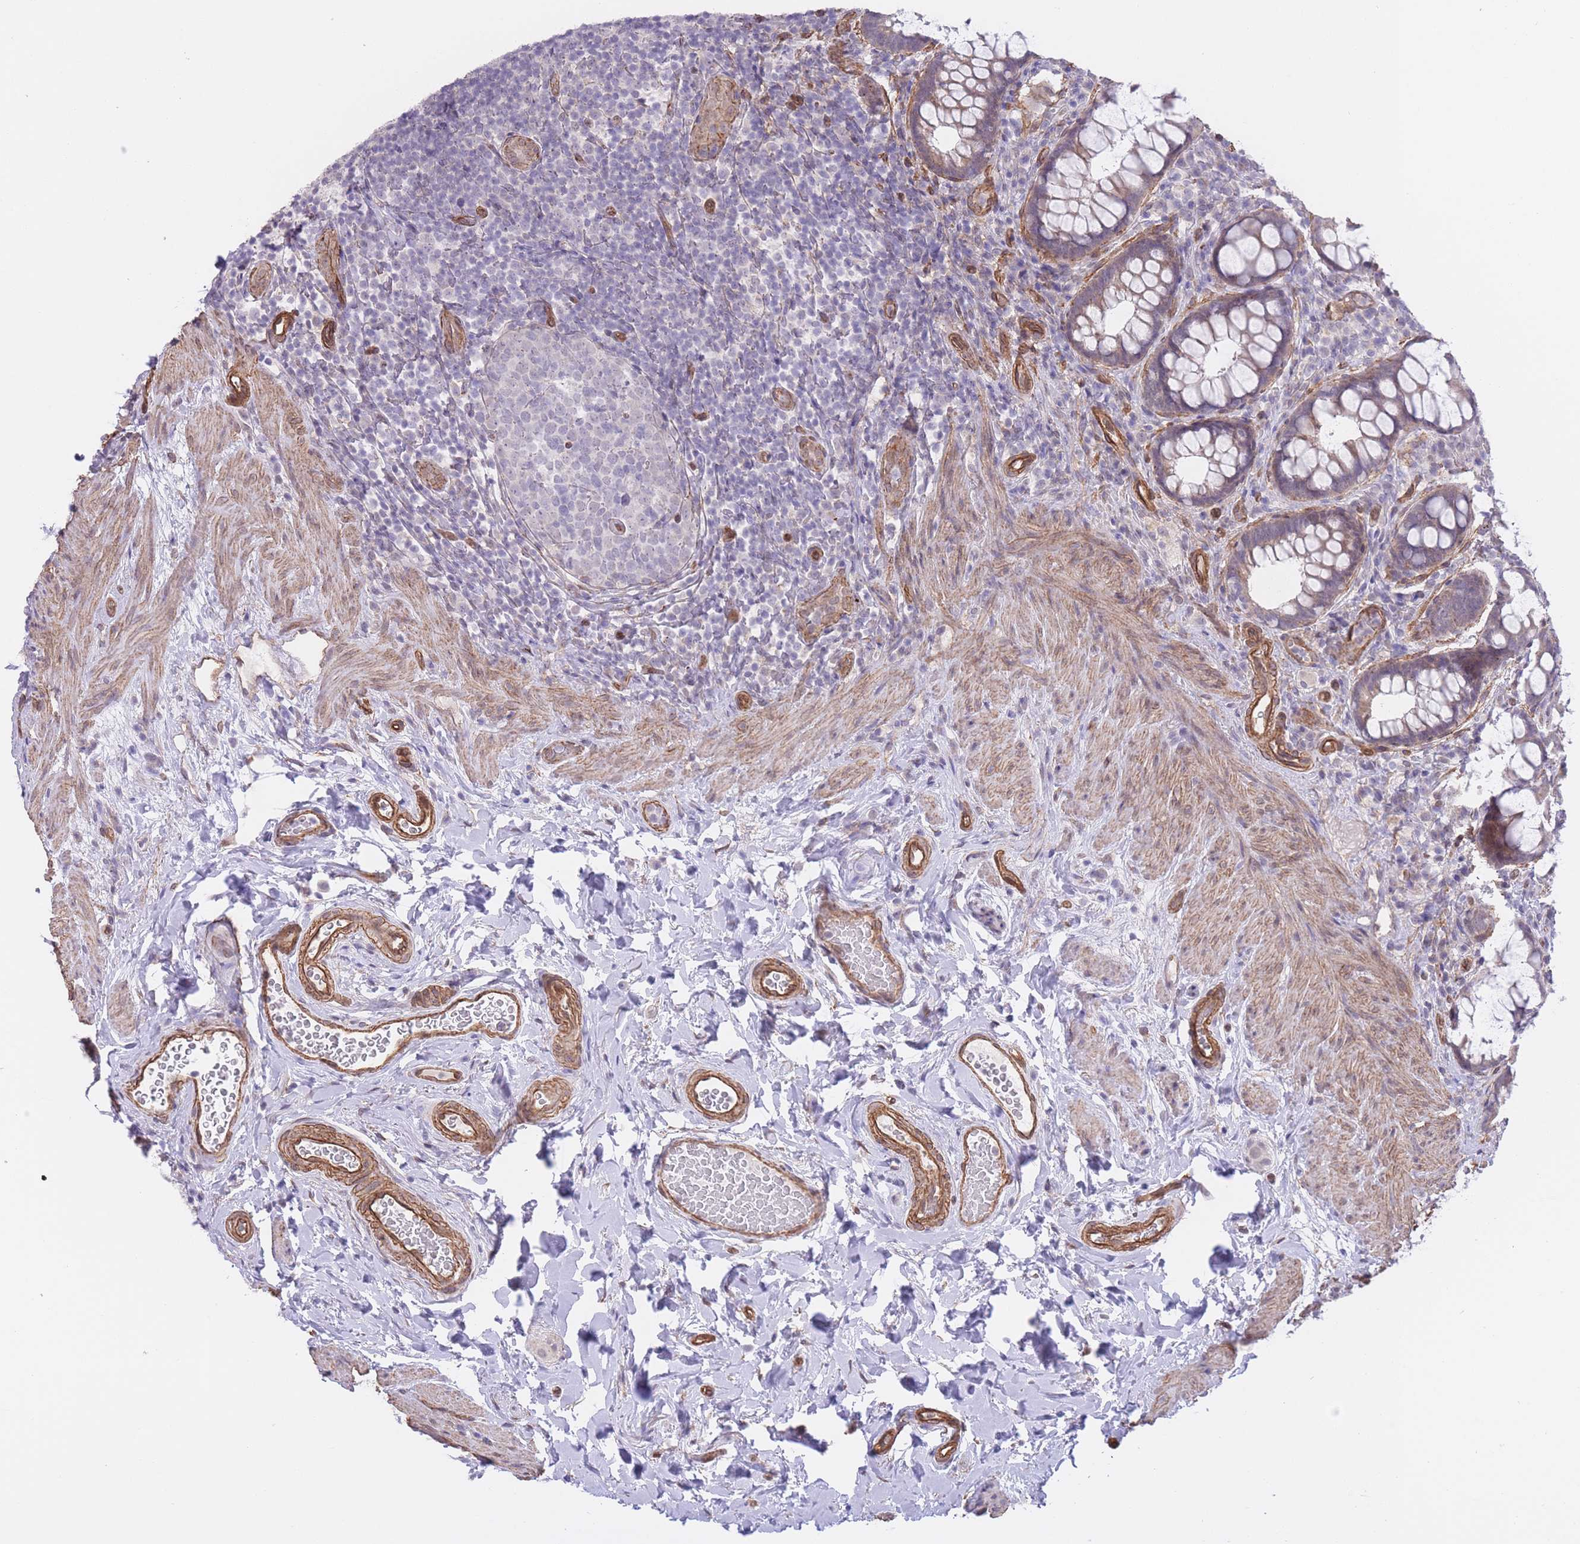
{"staining": {"intensity": "weak", "quantity": "25%-75%", "location": "cytoplasmic/membranous"}, "tissue": "rectum", "cell_type": "Glandular cells", "image_type": "normal", "snomed": [{"axis": "morphology", "description": "Normal tissue, NOS"}, {"axis": "topography", "description": "Rectum"}, {"axis": "topography", "description": "Peripheral nerve tissue"}], "caption": "Rectum stained with DAB (3,3'-diaminobenzidine) immunohistochemistry (IHC) reveals low levels of weak cytoplasmic/membranous expression in approximately 25%-75% of glandular cells.", "gene": "QTRT1", "patient": {"sex": "female", "age": 69}}